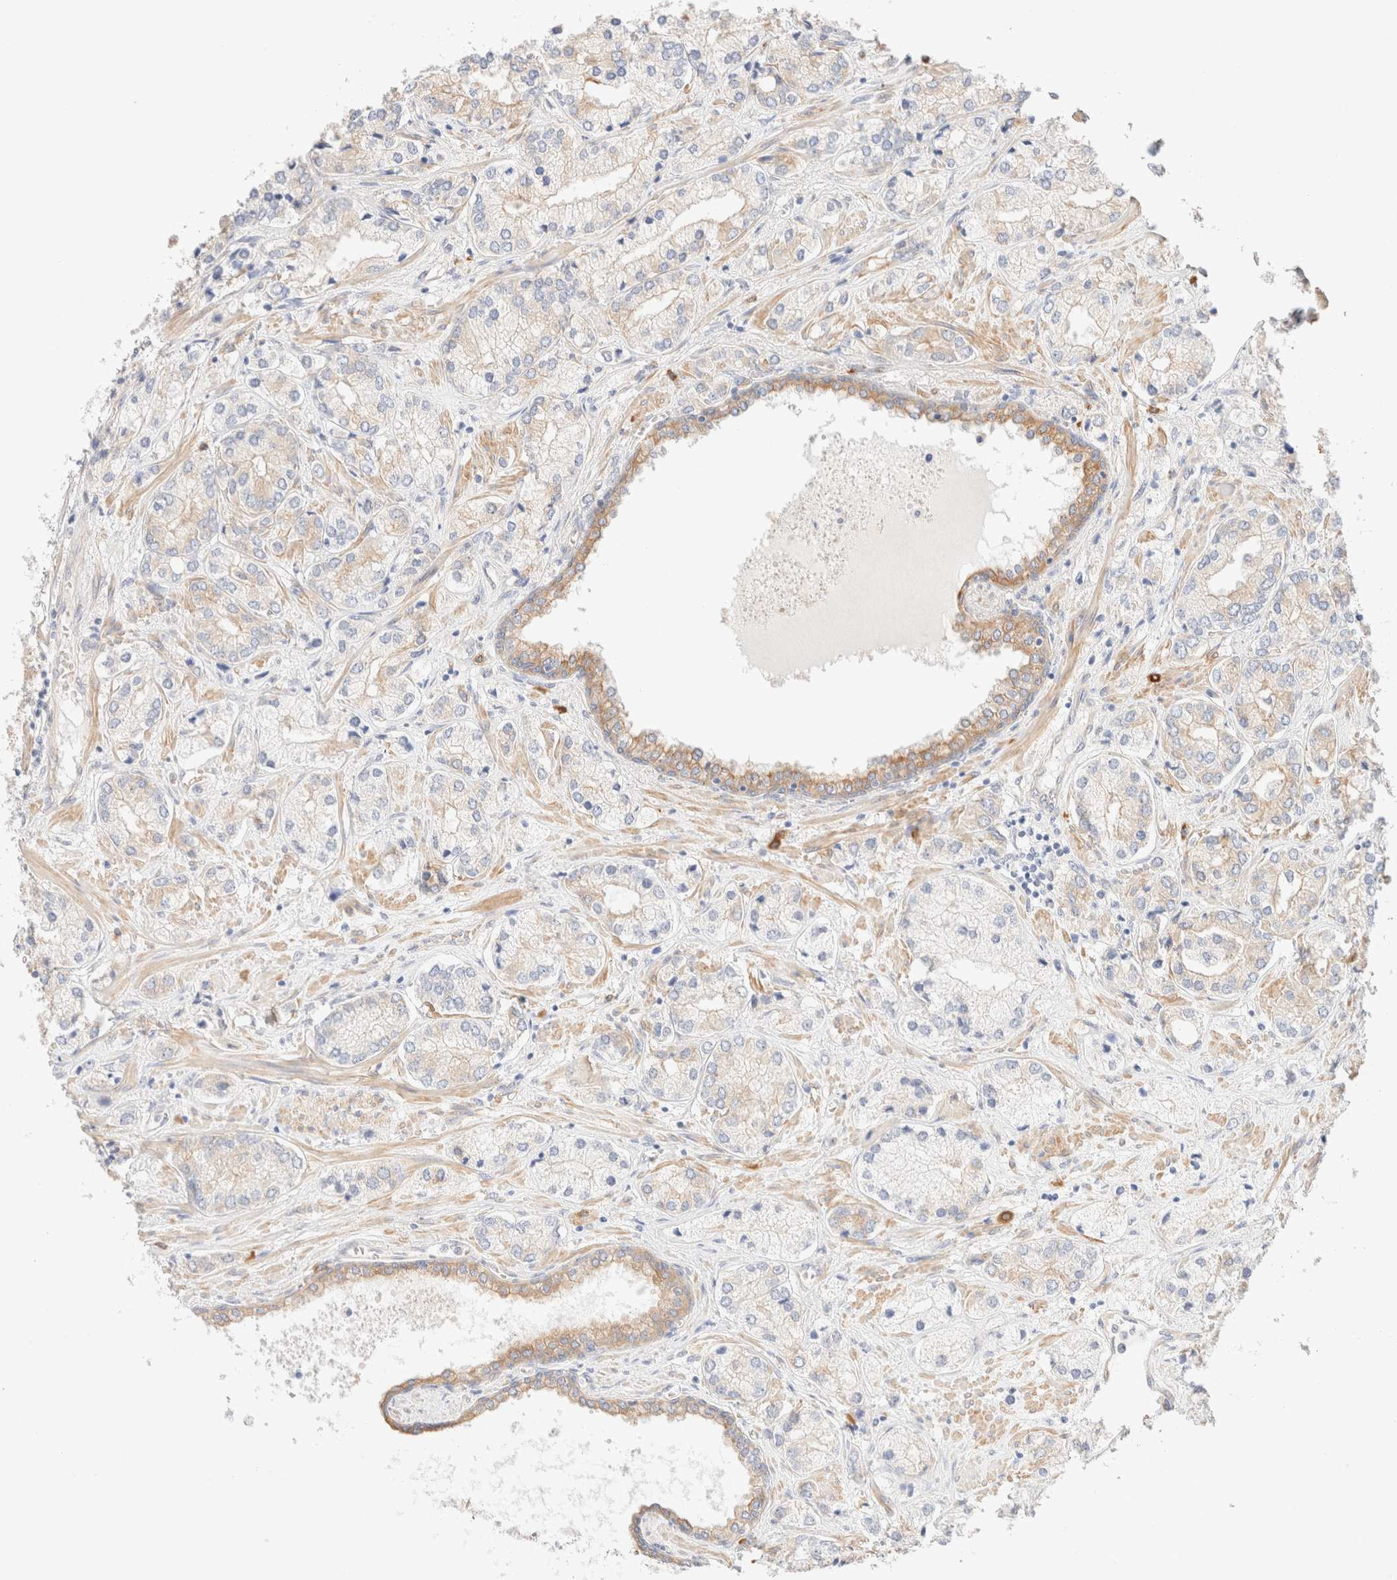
{"staining": {"intensity": "weak", "quantity": "<25%", "location": "cytoplasmic/membranous"}, "tissue": "prostate cancer", "cell_type": "Tumor cells", "image_type": "cancer", "snomed": [{"axis": "morphology", "description": "Adenocarcinoma, High grade"}, {"axis": "topography", "description": "Prostate"}], "caption": "DAB (3,3'-diaminobenzidine) immunohistochemical staining of adenocarcinoma (high-grade) (prostate) exhibits no significant staining in tumor cells.", "gene": "NIBAN2", "patient": {"sex": "male", "age": 66}}